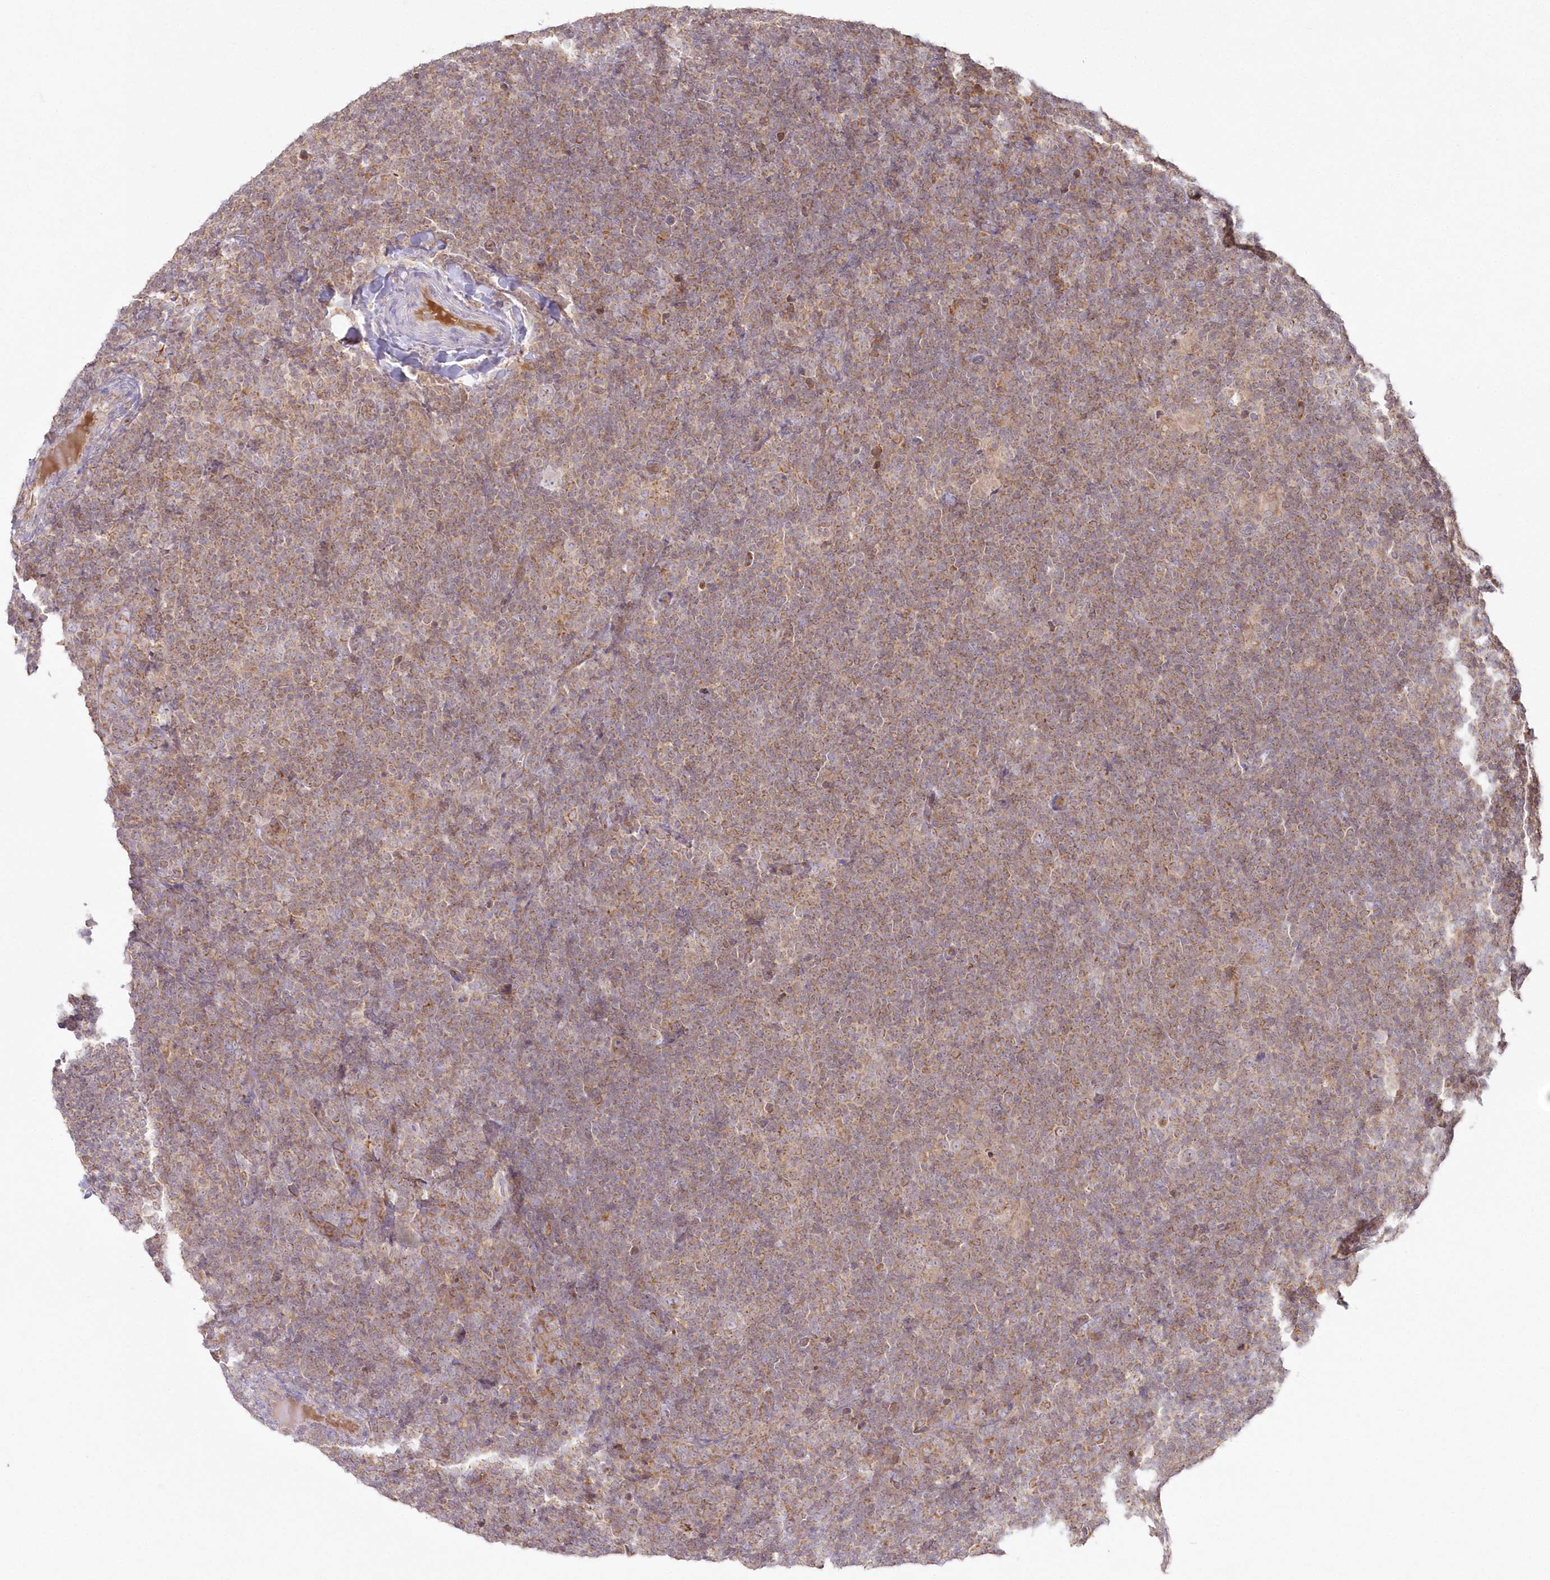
{"staining": {"intensity": "weak", "quantity": "<25%", "location": "cytoplasmic/membranous"}, "tissue": "lymphoma", "cell_type": "Tumor cells", "image_type": "cancer", "snomed": [{"axis": "morphology", "description": "Hodgkin's disease, NOS"}, {"axis": "topography", "description": "Lymph node"}], "caption": "DAB (3,3'-diaminobenzidine) immunohistochemical staining of lymphoma reveals no significant staining in tumor cells.", "gene": "ARSB", "patient": {"sex": "female", "age": 57}}